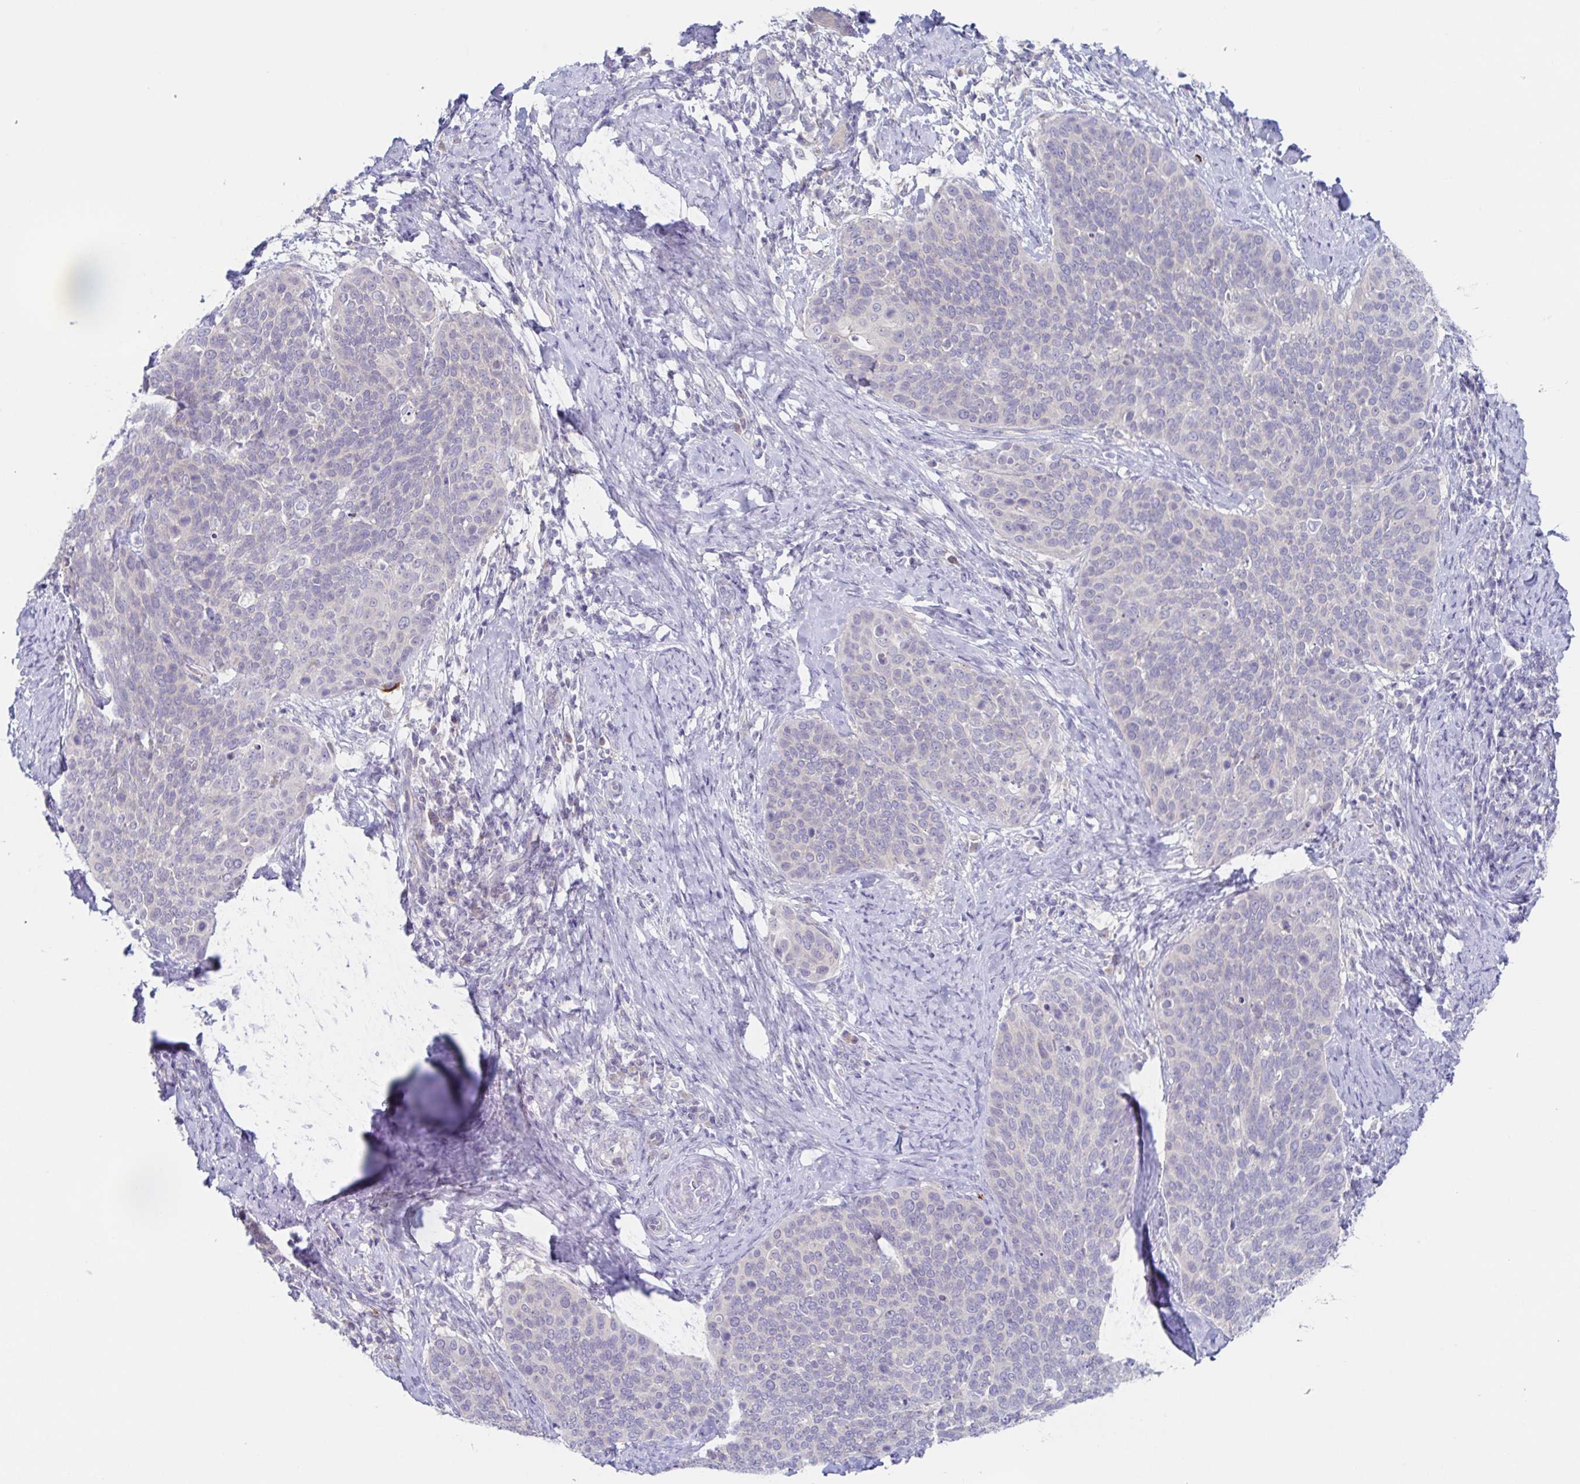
{"staining": {"intensity": "negative", "quantity": "none", "location": "none"}, "tissue": "cervical cancer", "cell_type": "Tumor cells", "image_type": "cancer", "snomed": [{"axis": "morphology", "description": "Squamous cell carcinoma, NOS"}, {"axis": "topography", "description": "Cervix"}], "caption": "This micrograph is of cervical cancer (squamous cell carcinoma) stained with immunohistochemistry to label a protein in brown with the nuclei are counter-stained blue. There is no expression in tumor cells.", "gene": "HTR2A", "patient": {"sex": "female", "age": 69}}